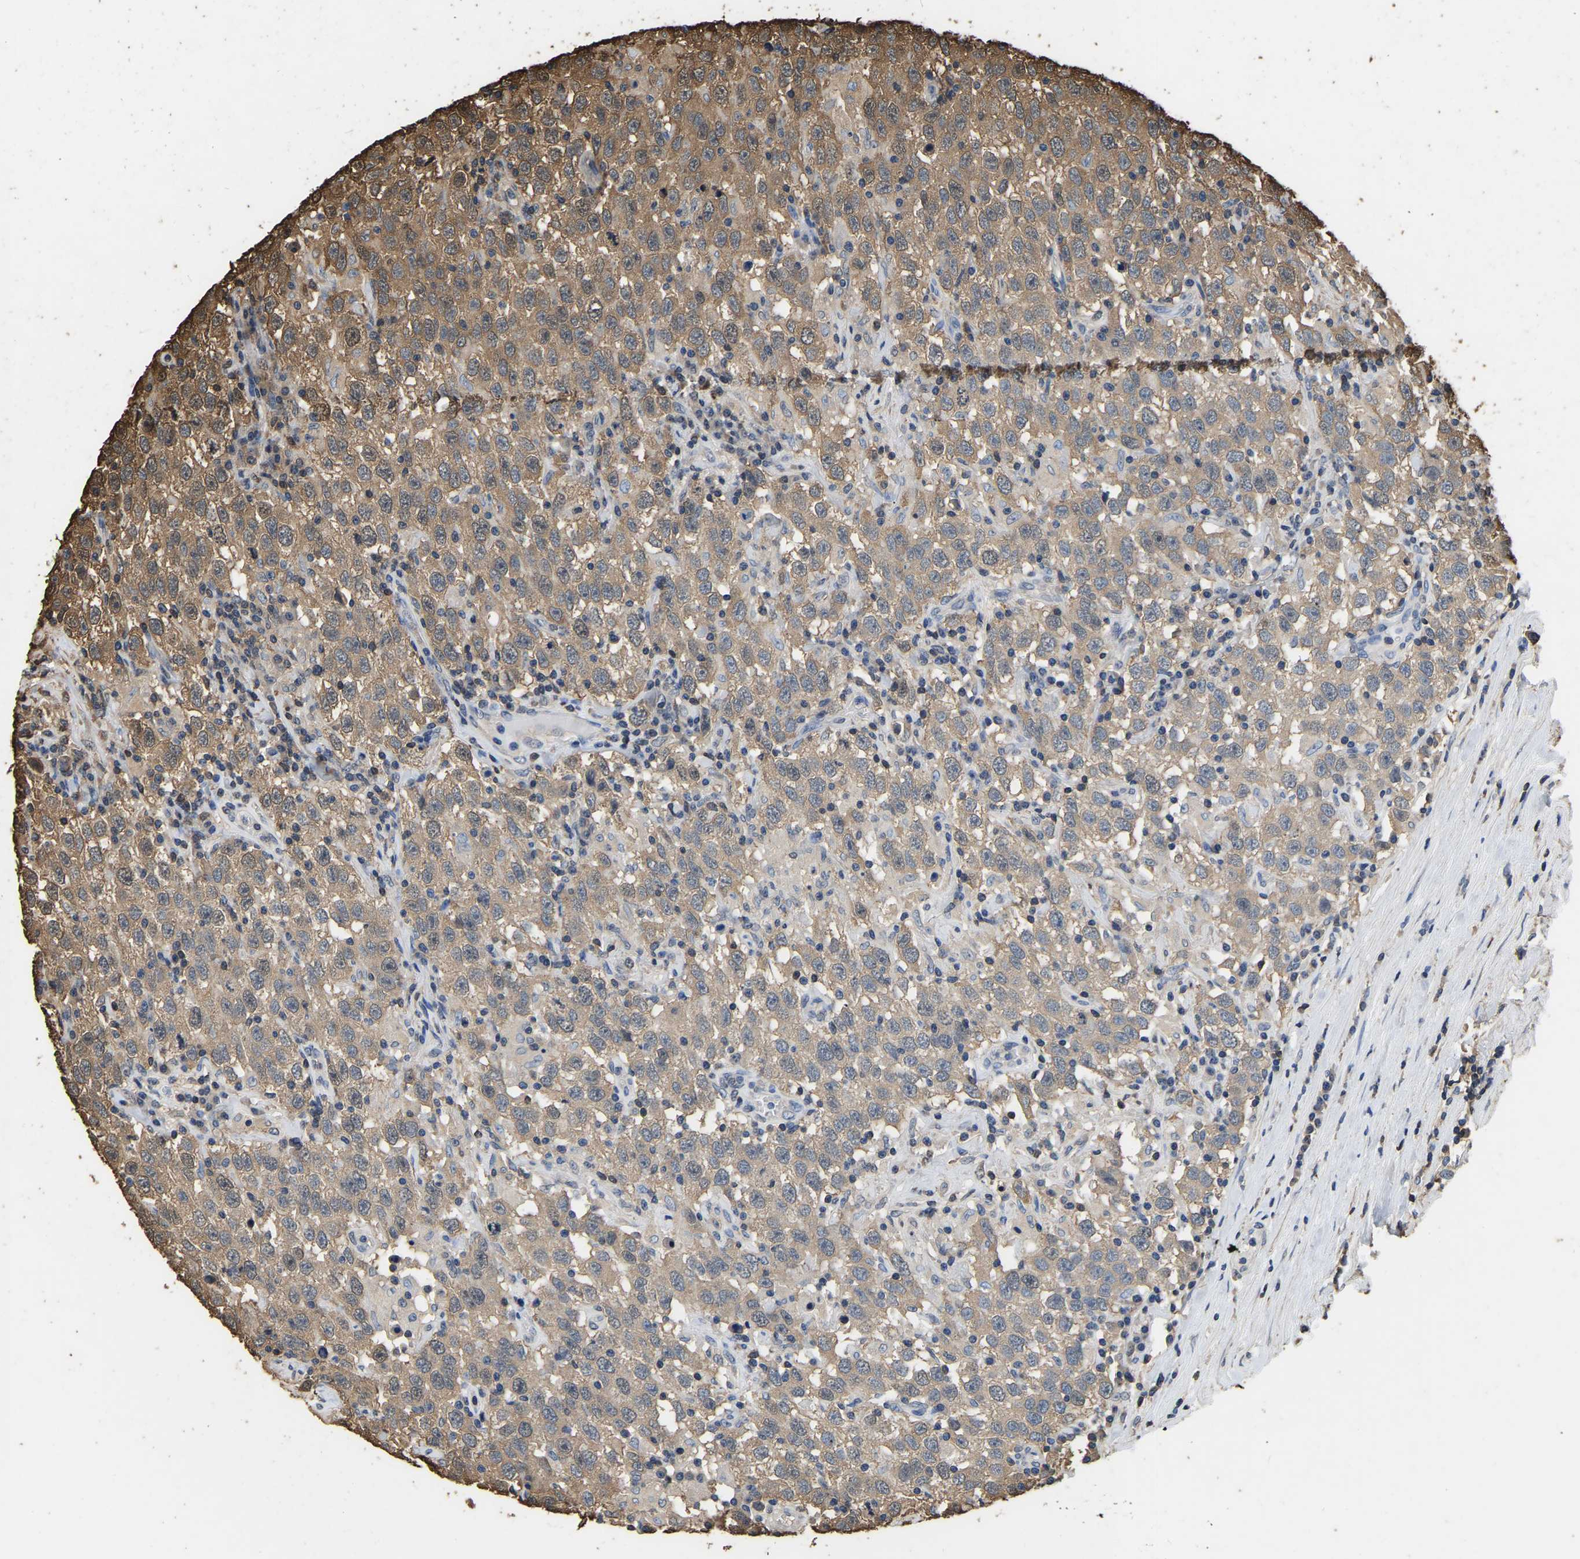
{"staining": {"intensity": "weak", "quantity": ">75%", "location": "cytoplasmic/membranous"}, "tissue": "testis cancer", "cell_type": "Tumor cells", "image_type": "cancer", "snomed": [{"axis": "morphology", "description": "Seminoma, NOS"}, {"axis": "topography", "description": "Testis"}], "caption": "Immunohistochemical staining of human seminoma (testis) displays weak cytoplasmic/membranous protein staining in approximately >75% of tumor cells. Using DAB (3,3'-diaminobenzidine) (brown) and hematoxylin (blue) stains, captured at high magnification using brightfield microscopy.", "gene": "LDHB", "patient": {"sex": "male", "age": 41}}